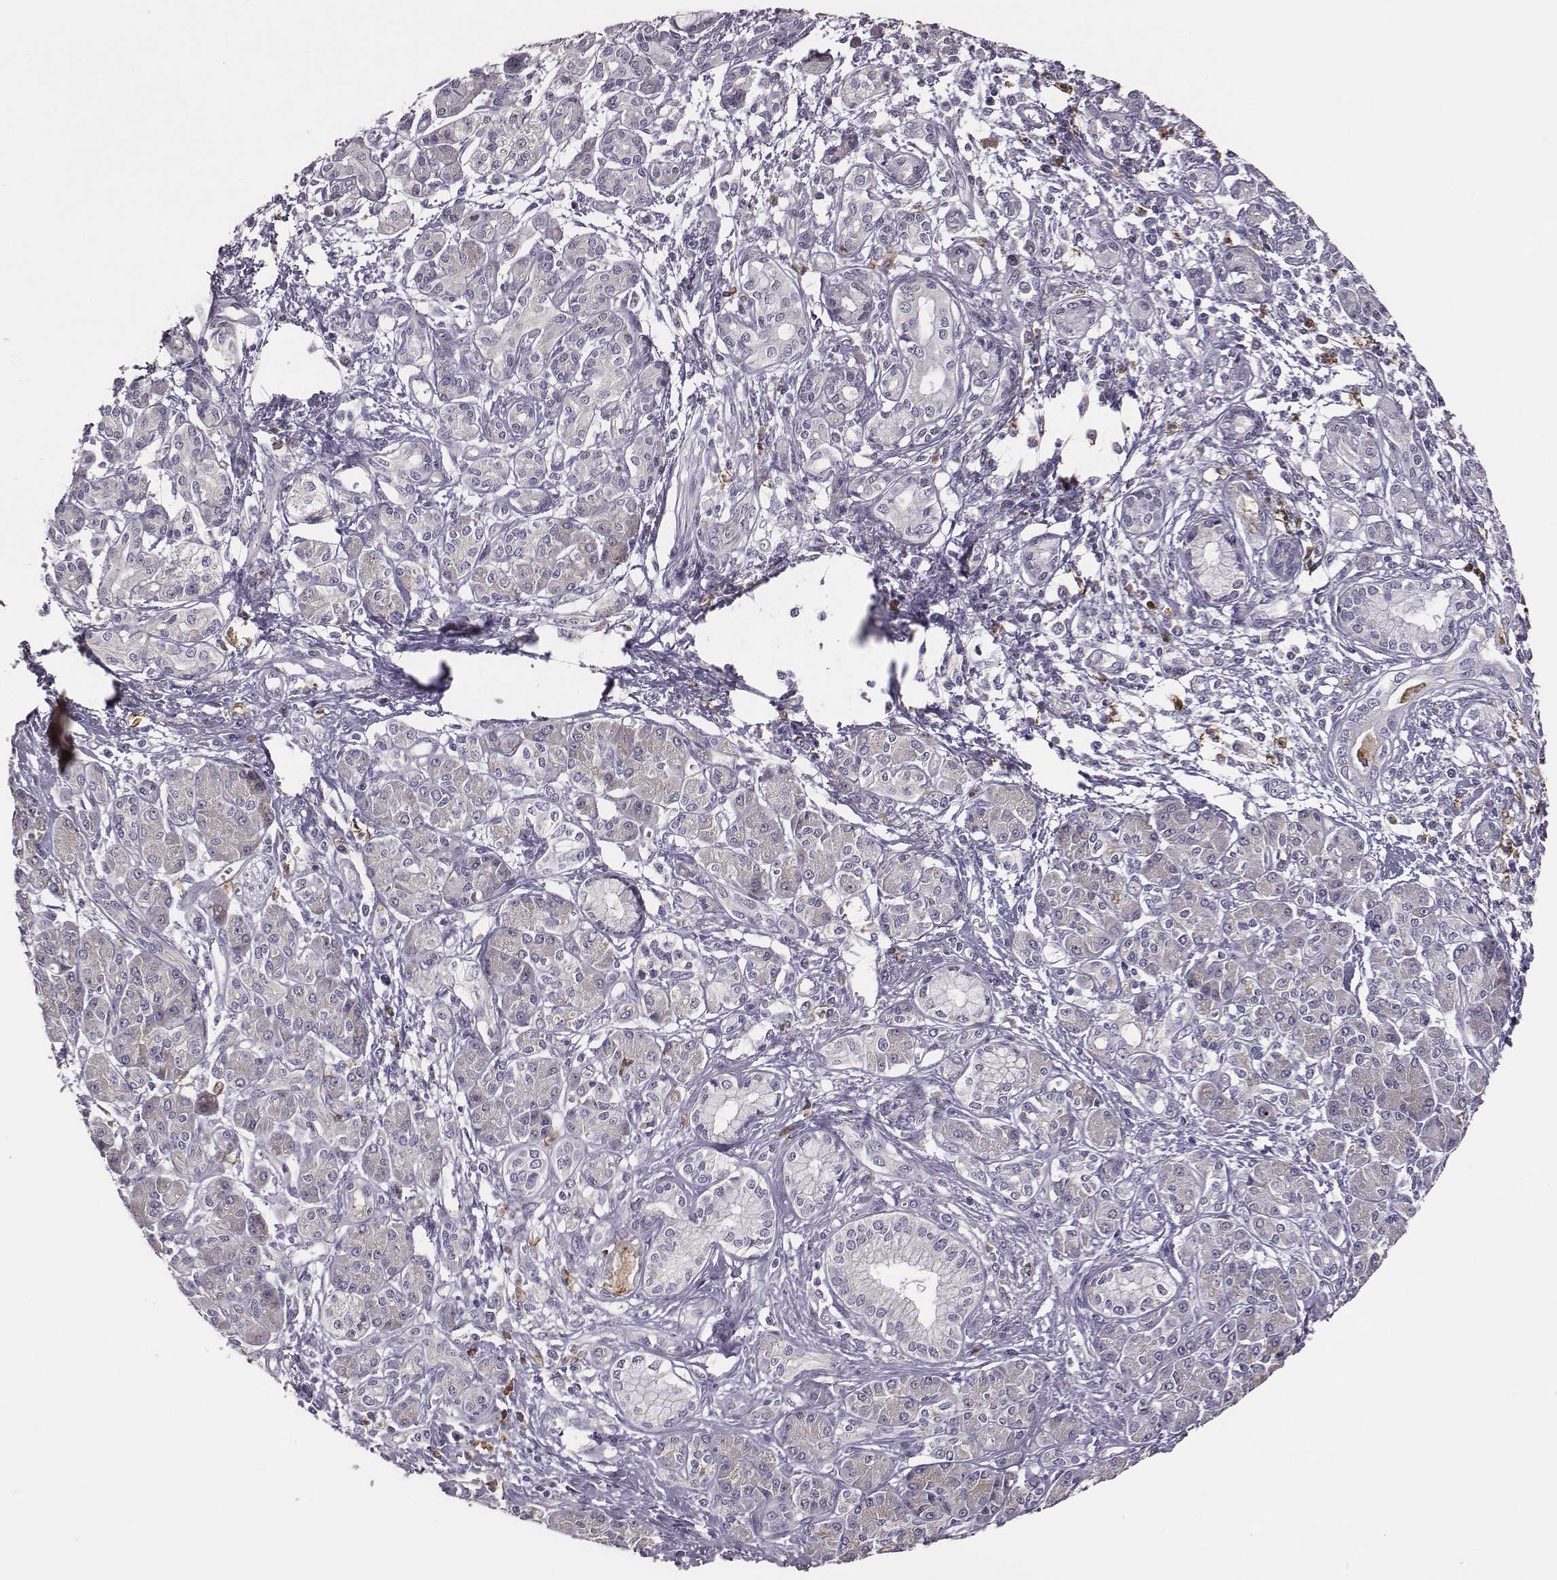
{"staining": {"intensity": "negative", "quantity": "none", "location": "none"}, "tissue": "pancreatic cancer", "cell_type": "Tumor cells", "image_type": "cancer", "snomed": [{"axis": "morphology", "description": "Adenocarcinoma, NOS"}, {"axis": "topography", "description": "Pancreas"}], "caption": "Histopathology image shows no significant protein staining in tumor cells of pancreatic cancer (adenocarcinoma).", "gene": "KMO", "patient": {"sex": "male", "age": 70}}